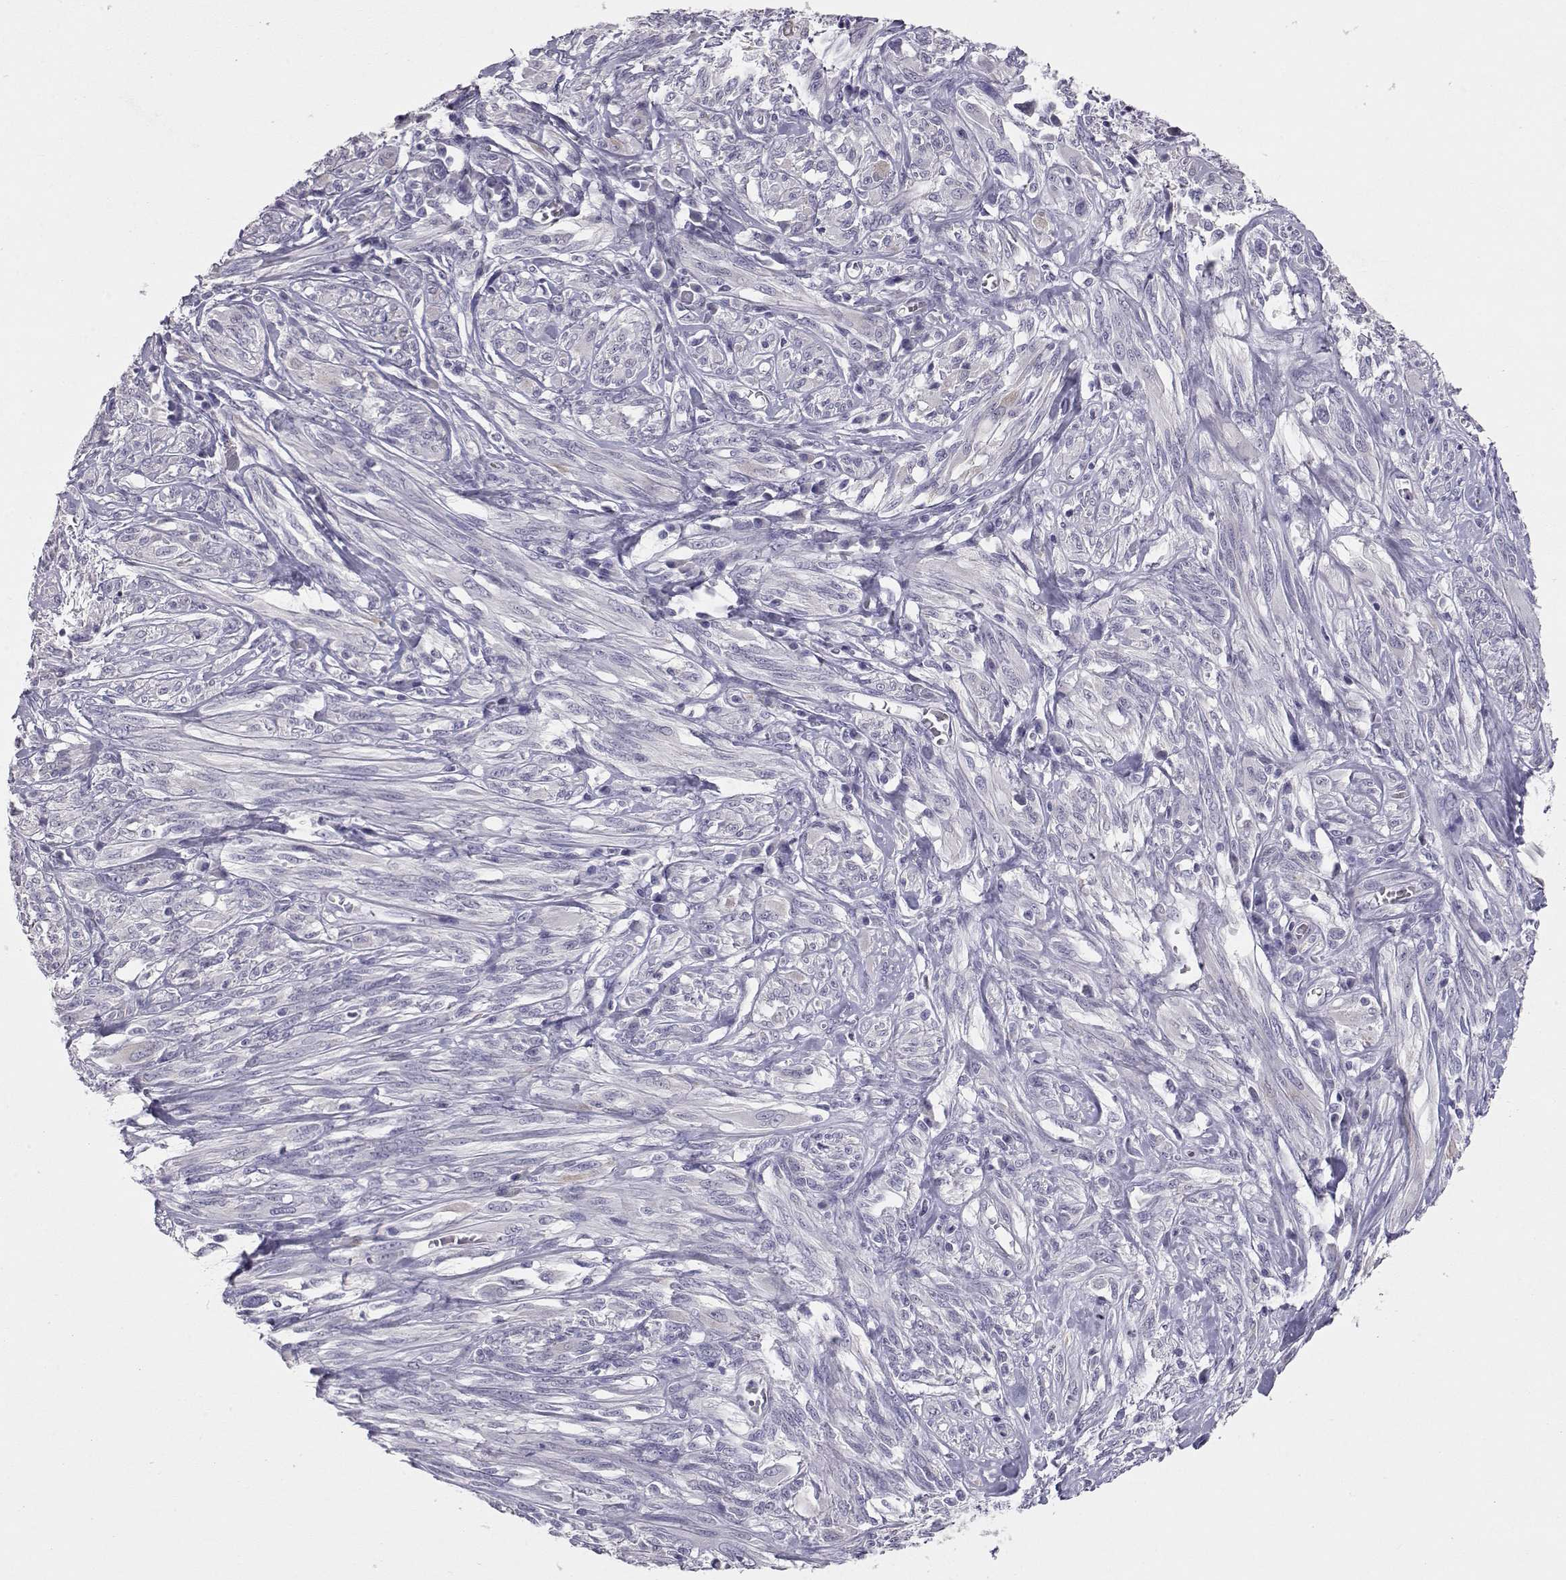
{"staining": {"intensity": "negative", "quantity": "none", "location": "none"}, "tissue": "melanoma", "cell_type": "Tumor cells", "image_type": "cancer", "snomed": [{"axis": "morphology", "description": "Malignant melanoma, NOS"}, {"axis": "topography", "description": "Skin"}], "caption": "Tumor cells are negative for protein expression in human malignant melanoma.", "gene": "LAMB3", "patient": {"sex": "female", "age": 91}}